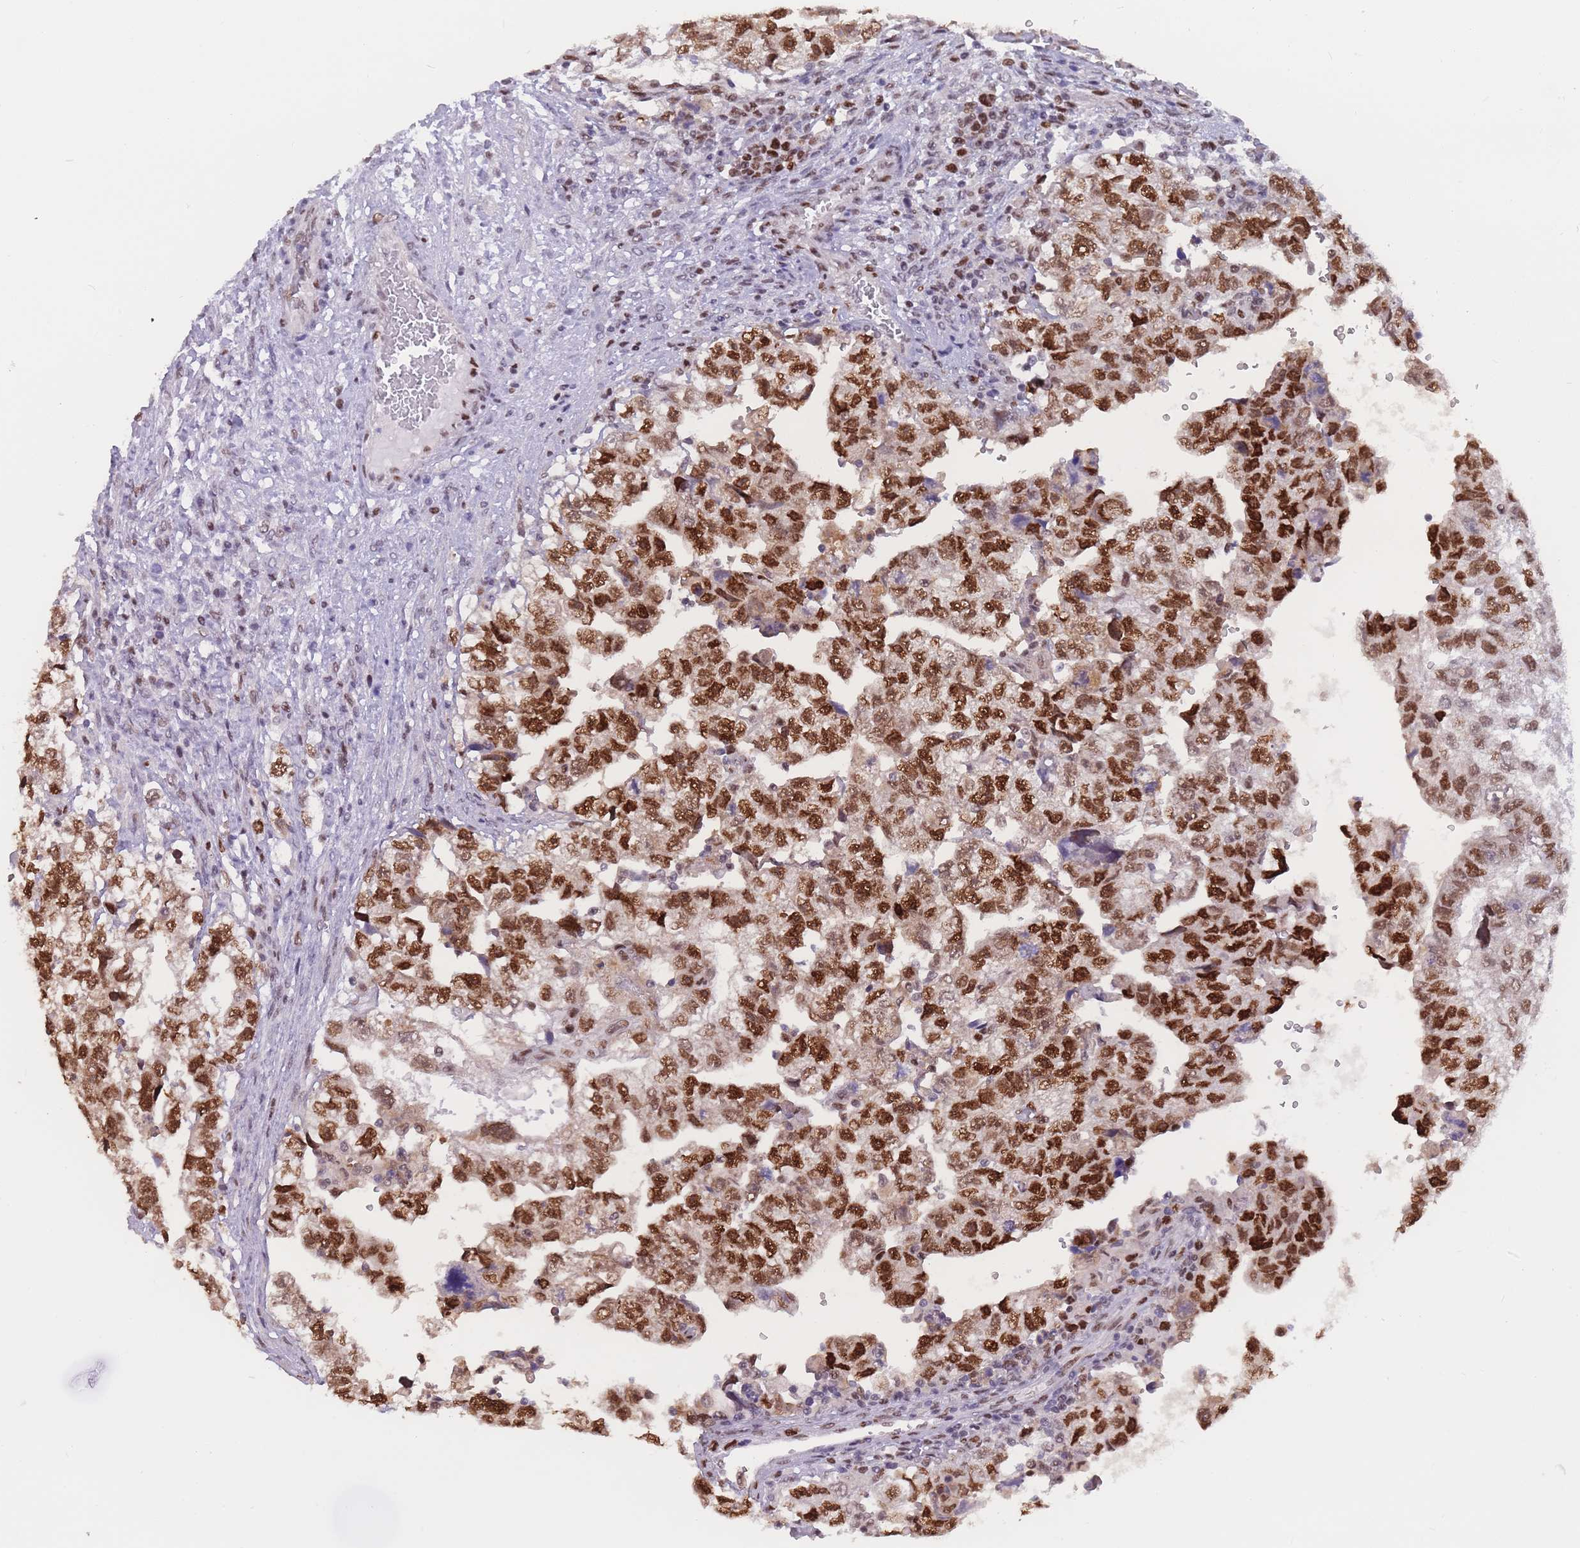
{"staining": {"intensity": "strong", "quantity": ">75%", "location": "nuclear"}, "tissue": "testis cancer", "cell_type": "Tumor cells", "image_type": "cancer", "snomed": [{"axis": "morphology", "description": "Carcinoma, Embryonal, NOS"}, {"axis": "topography", "description": "Testis"}], "caption": "This histopathology image displays immunohistochemistry staining of testis cancer, with high strong nuclear expression in approximately >75% of tumor cells.", "gene": "NASP", "patient": {"sex": "male", "age": 36}}